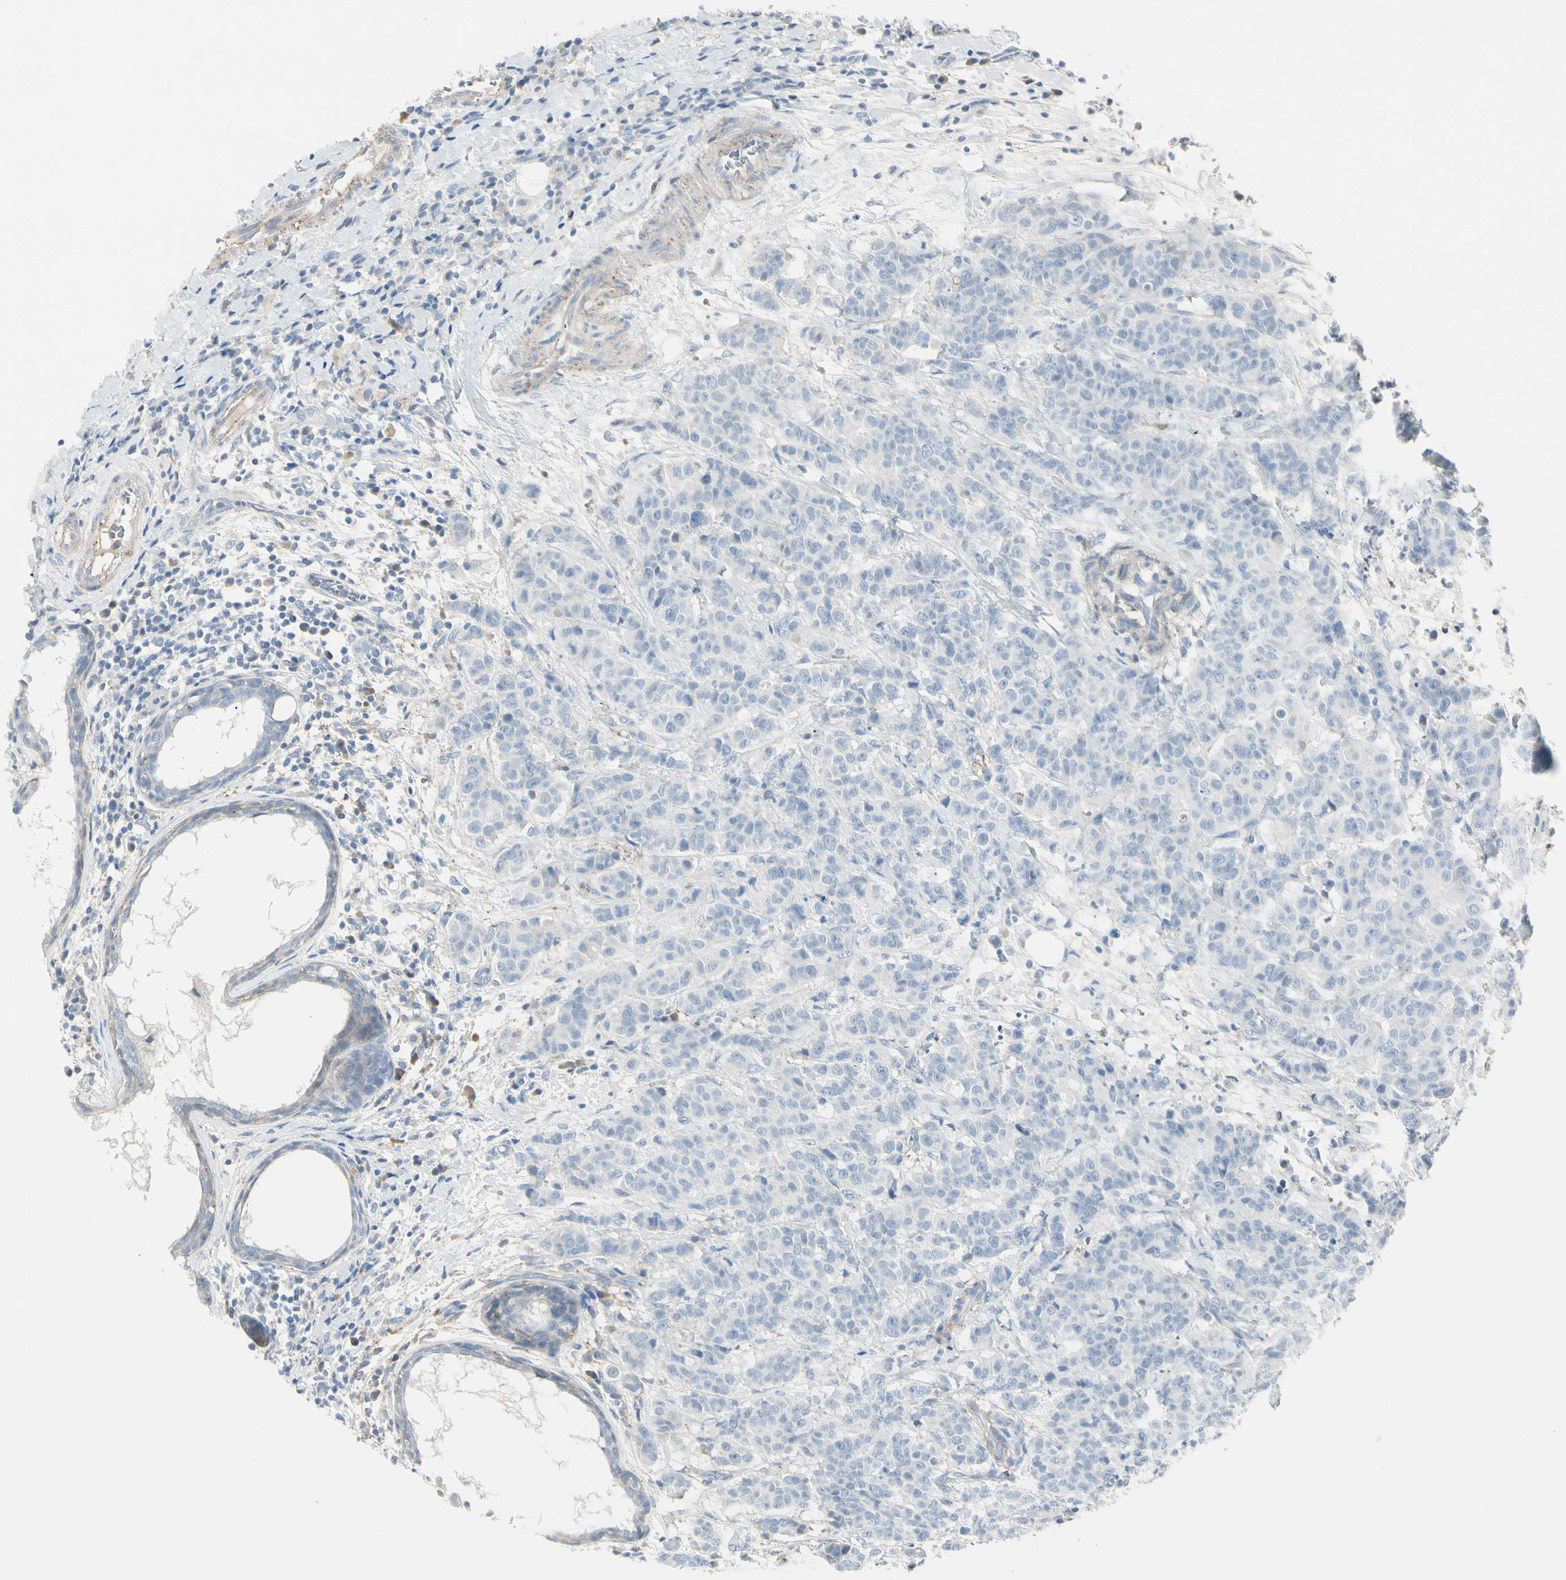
{"staining": {"intensity": "negative", "quantity": "none", "location": "none"}, "tissue": "breast cancer", "cell_type": "Tumor cells", "image_type": "cancer", "snomed": [{"axis": "morphology", "description": "Duct carcinoma"}, {"axis": "topography", "description": "Breast"}], "caption": "An immunohistochemistry (IHC) photomicrograph of invasive ductal carcinoma (breast) is shown. There is no staining in tumor cells of invasive ductal carcinoma (breast).", "gene": "CACNA2D1", "patient": {"sex": "female", "age": 40}}